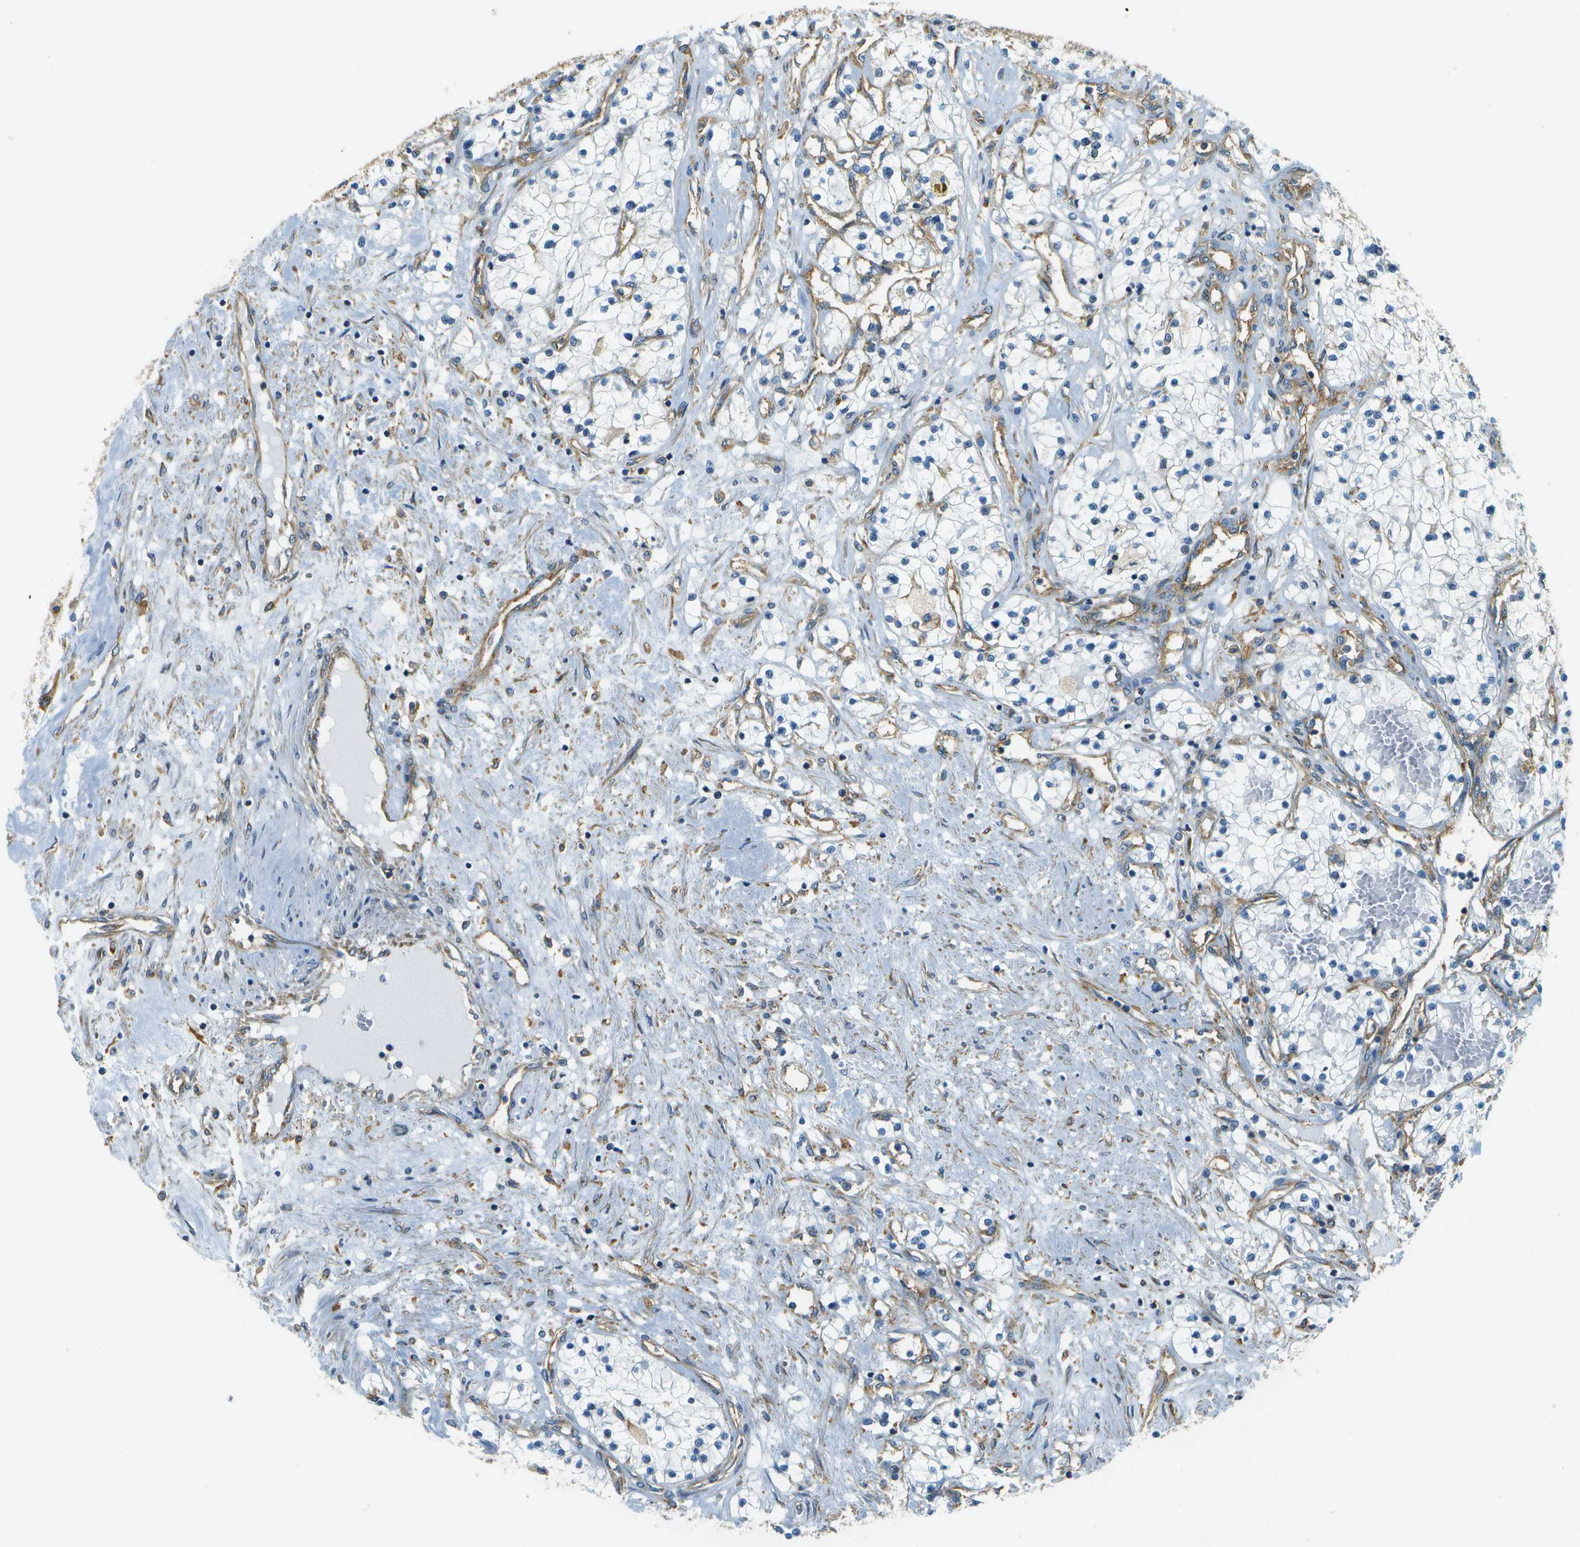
{"staining": {"intensity": "negative", "quantity": "none", "location": "none"}, "tissue": "renal cancer", "cell_type": "Tumor cells", "image_type": "cancer", "snomed": [{"axis": "morphology", "description": "Adenocarcinoma, NOS"}, {"axis": "topography", "description": "Kidney"}], "caption": "This image is of renal adenocarcinoma stained with immunohistochemistry to label a protein in brown with the nuclei are counter-stained blue. There is no staining in tumor cells.", "gene": "CLTC", "patient": {"sex": "male", "age": 68}}